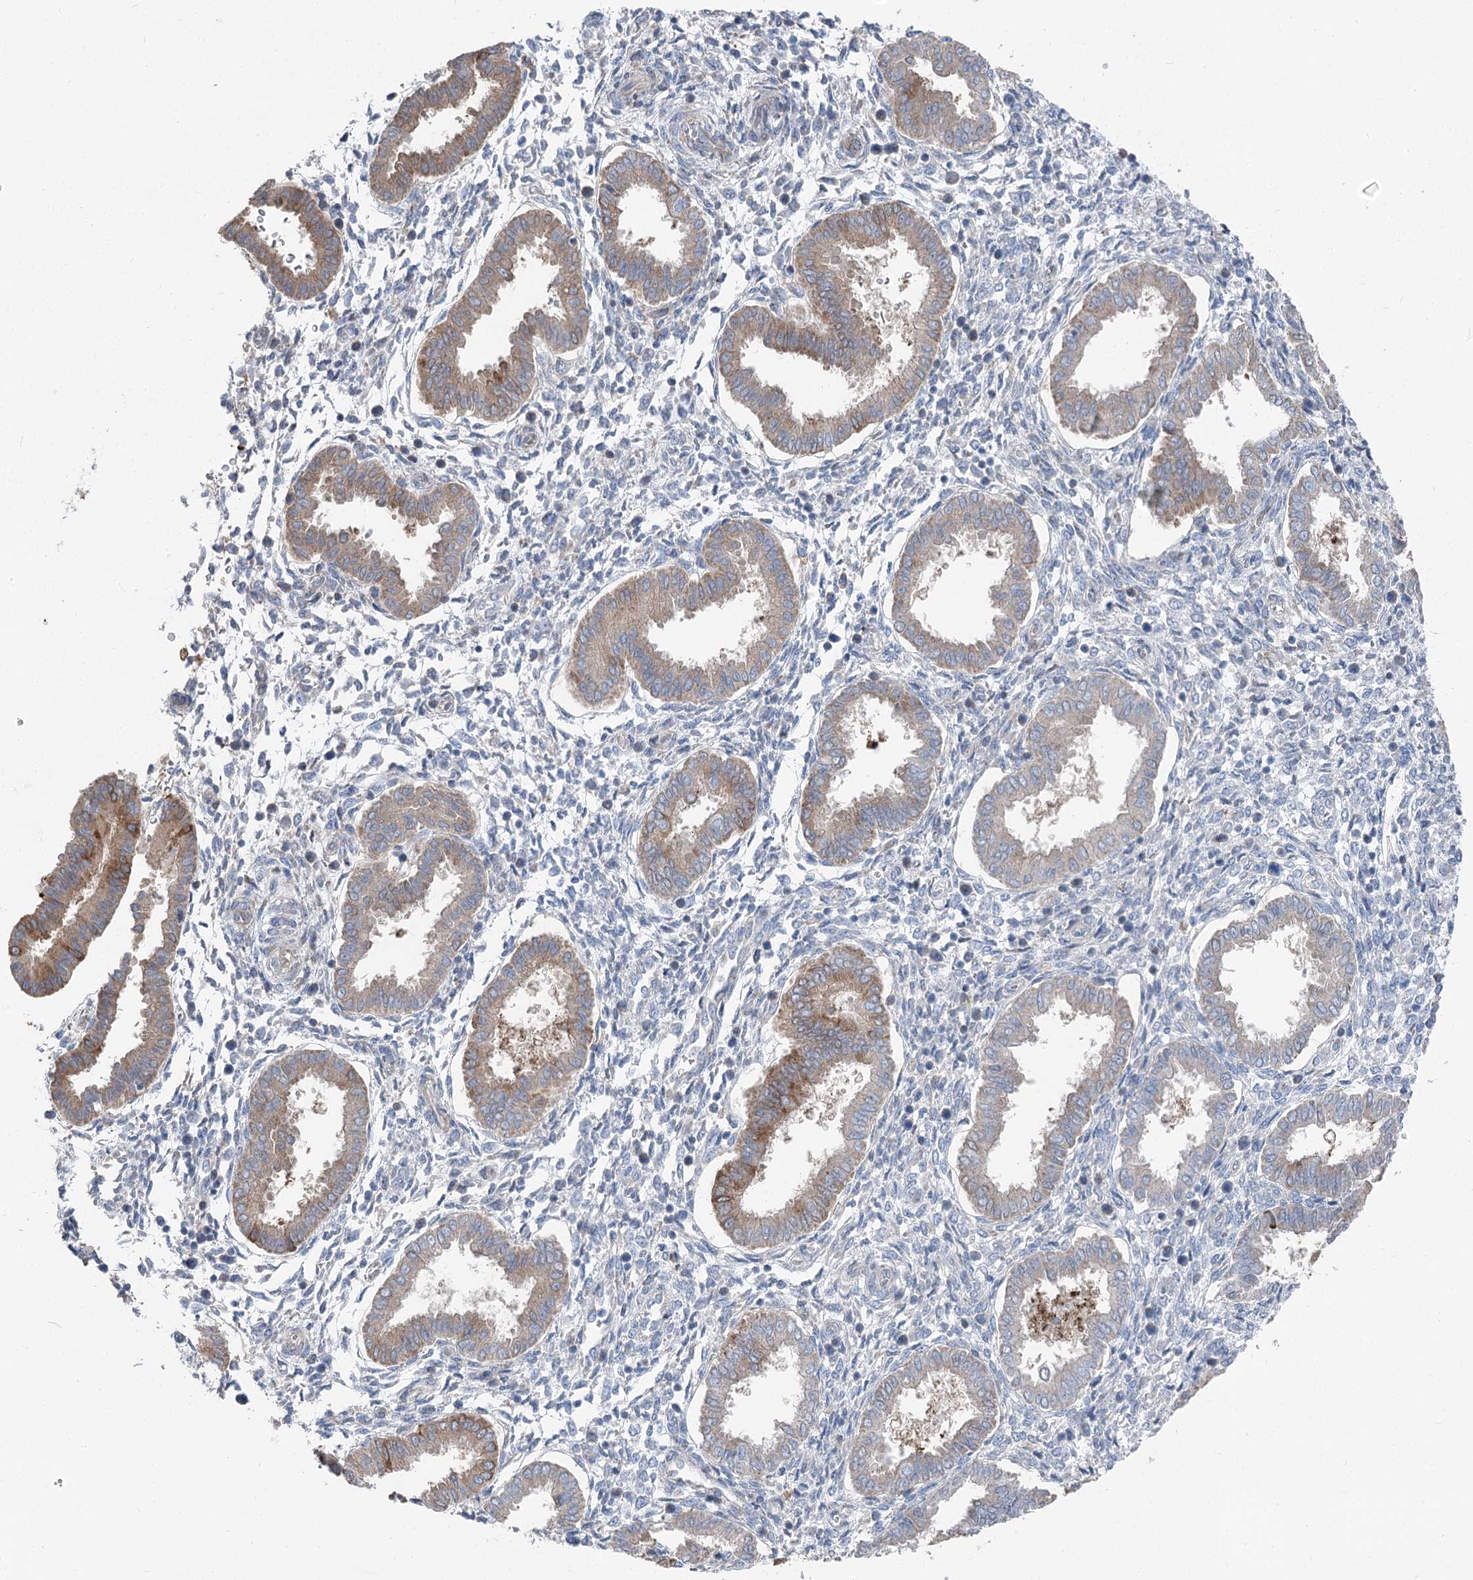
{"staining": {"intensity": "negative", "quantity": "none", "location": "none"}, "tissue": "endometrium", "cell_type": "Cells in endometrial stroma", "image_type": "normal", "snomed": [{"axis": "morphology", "description": "Normal tissue, NOS"}, {"axis": "topography", "description": "Endometrium"}], "caption": "The immunohistochemistry (IHC) image has no significant expression in cells in endometrial stroma of endometrium. (DAB (3,3'-diaminobenzidine) IHC visualized using brightfield microscopy, high magnification).", "gene": "POGLUT1", "patient": {"sex": "female", "age": 24}}